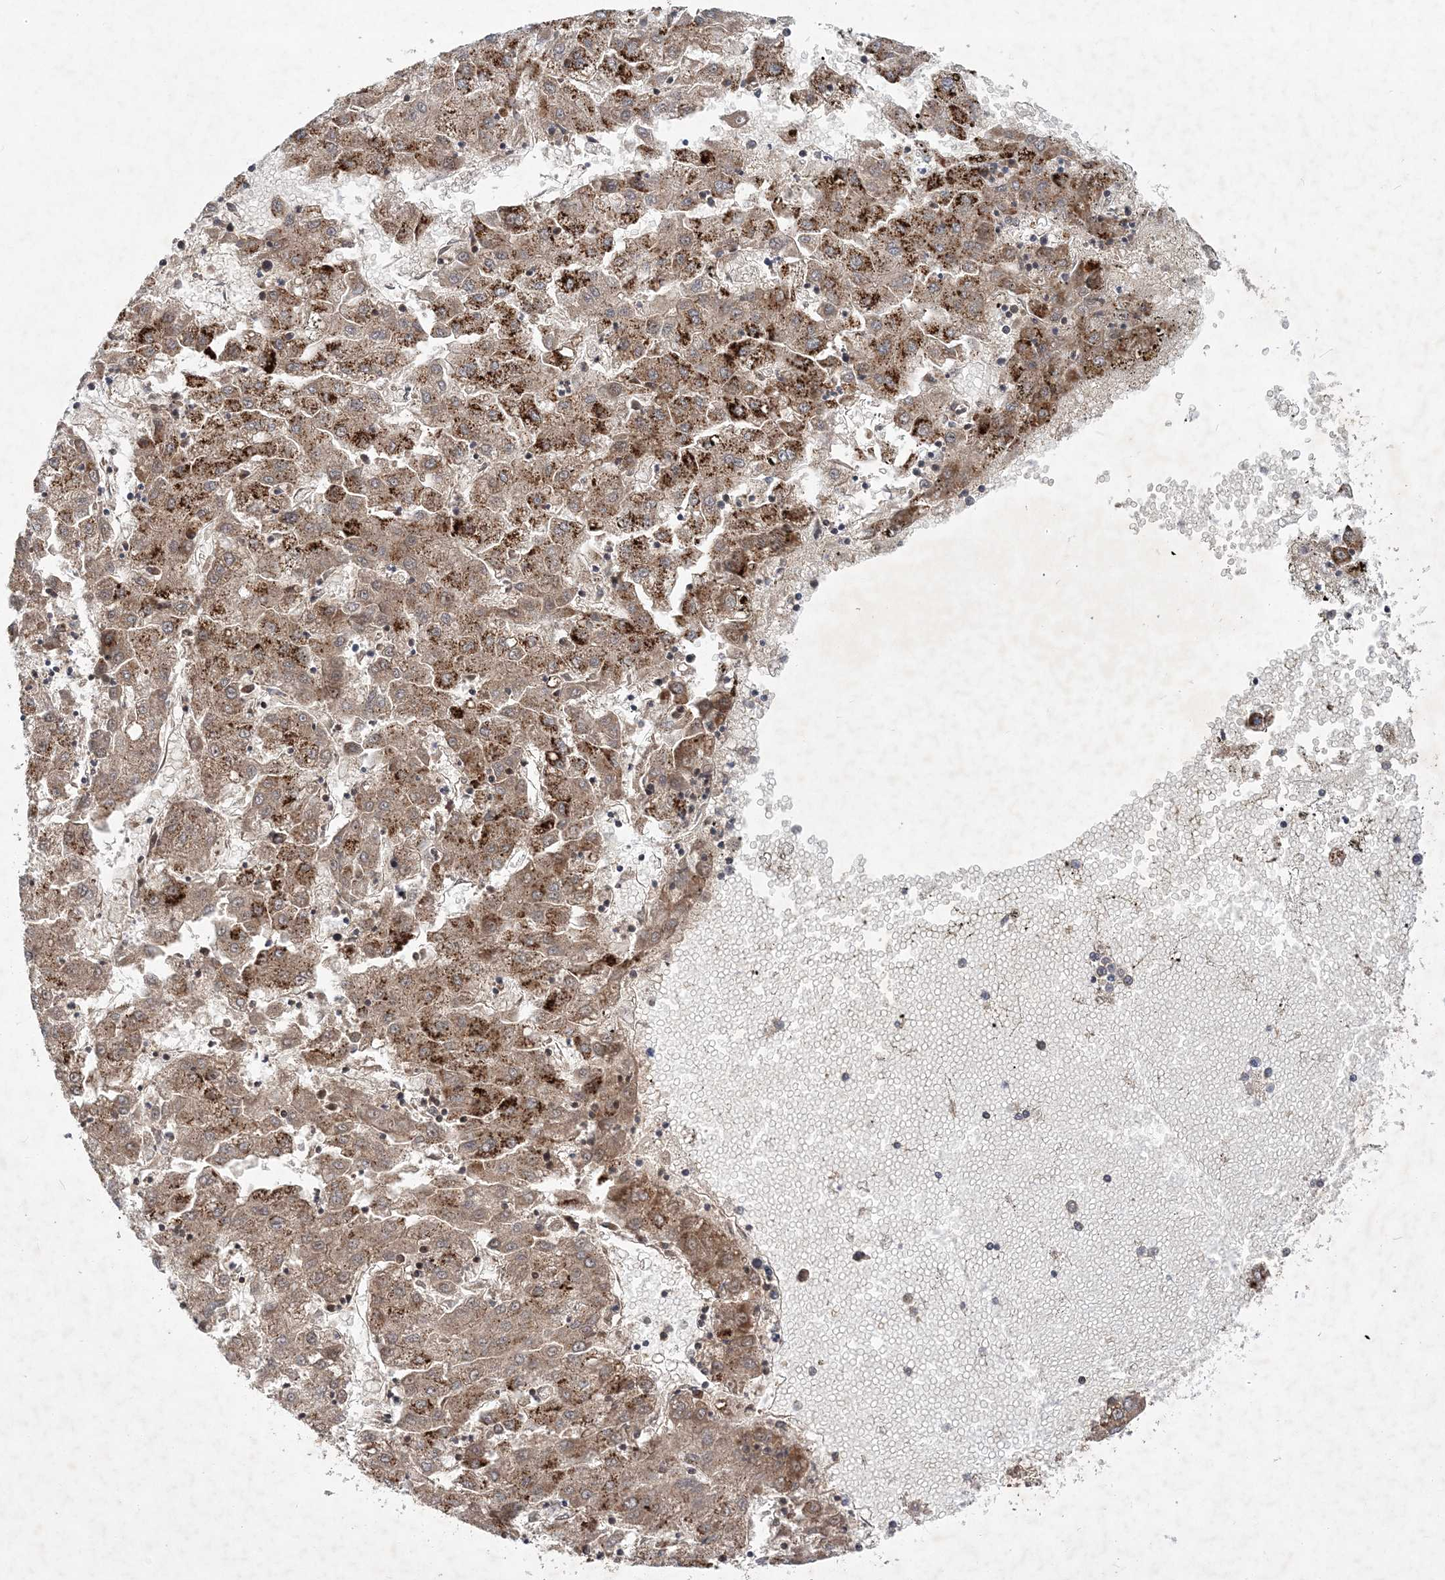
{"staining": {"intensity": "moderate", "quantity": ">75%", "location": "cytoplasmic/membranous"}, "tissue": "liver cancer", "cell_type": "Tumor cells", "image_type": "cancer", "snomed": [{"axis": "morphology", "description": "Carcinoma, Hepatocellular, NOS"}, {"axis": "topography", "description": "Liver"}], "caption": "An image showing moderate cytoplasmic/membranous staining in approximately >75% of tumor cells in liver cancer, as visualized by brown immunohistochemical staining.", "gene": "RNF25", "patient": {"sex": "male", "age": 72}}